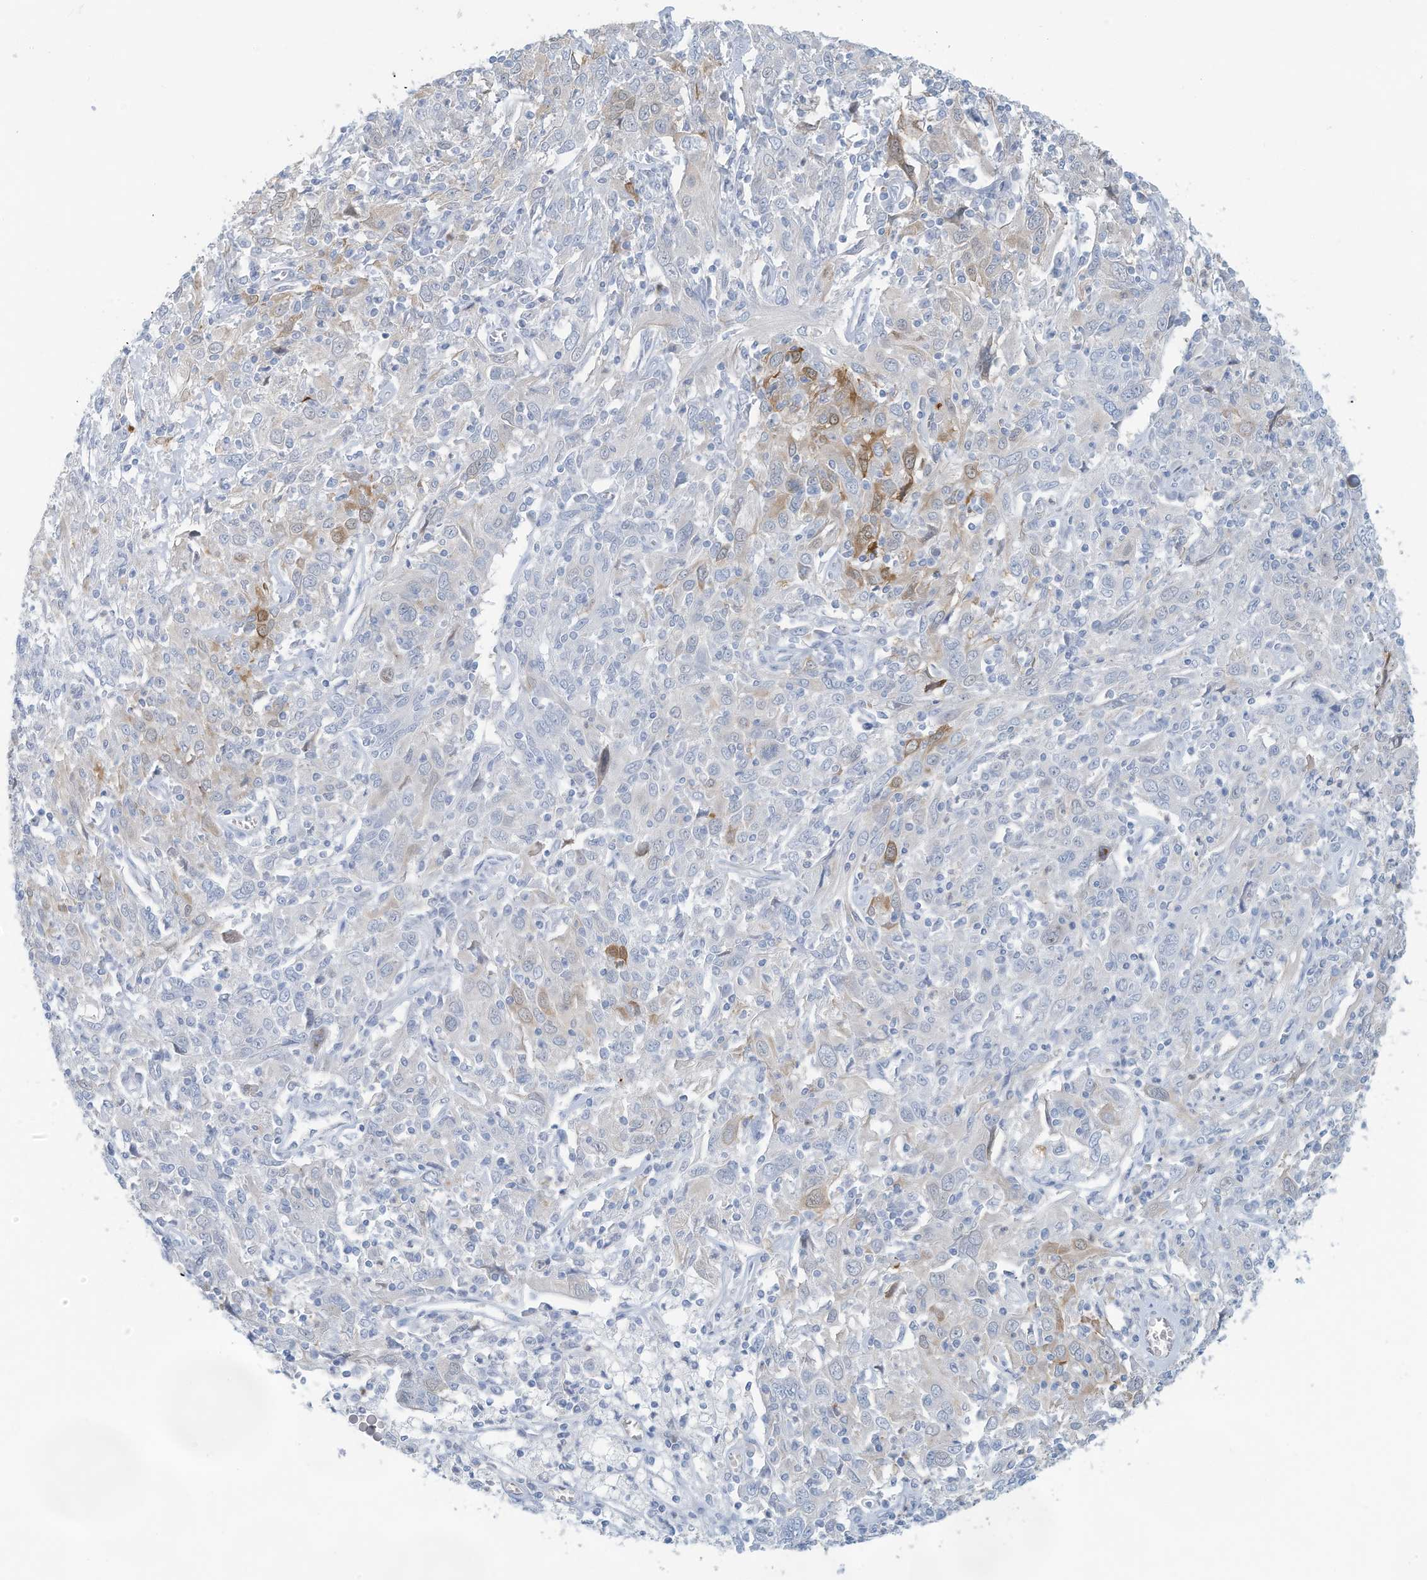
{"staining": {"intensity": "moderate", "quantity": "<25%", "location": "cytoplasmic/membranous"}, "tissue": "cervical cancer", "cell_type": "Tumor cells", "image_type": "cancer", "snomed": [{"axis": "morphology", "description": "Squamous cell carcinoma, NOS"}, {"axis": "topography", "description": "Cervix"}], "caption": "A brown stain shows moderate cytoplasmic/membranous expression of a protein in cervical cancer (squamous cell carcinoma) tumor cells.", "gene": "ERI2", "patient": {"sex": "female", "age": 46}}